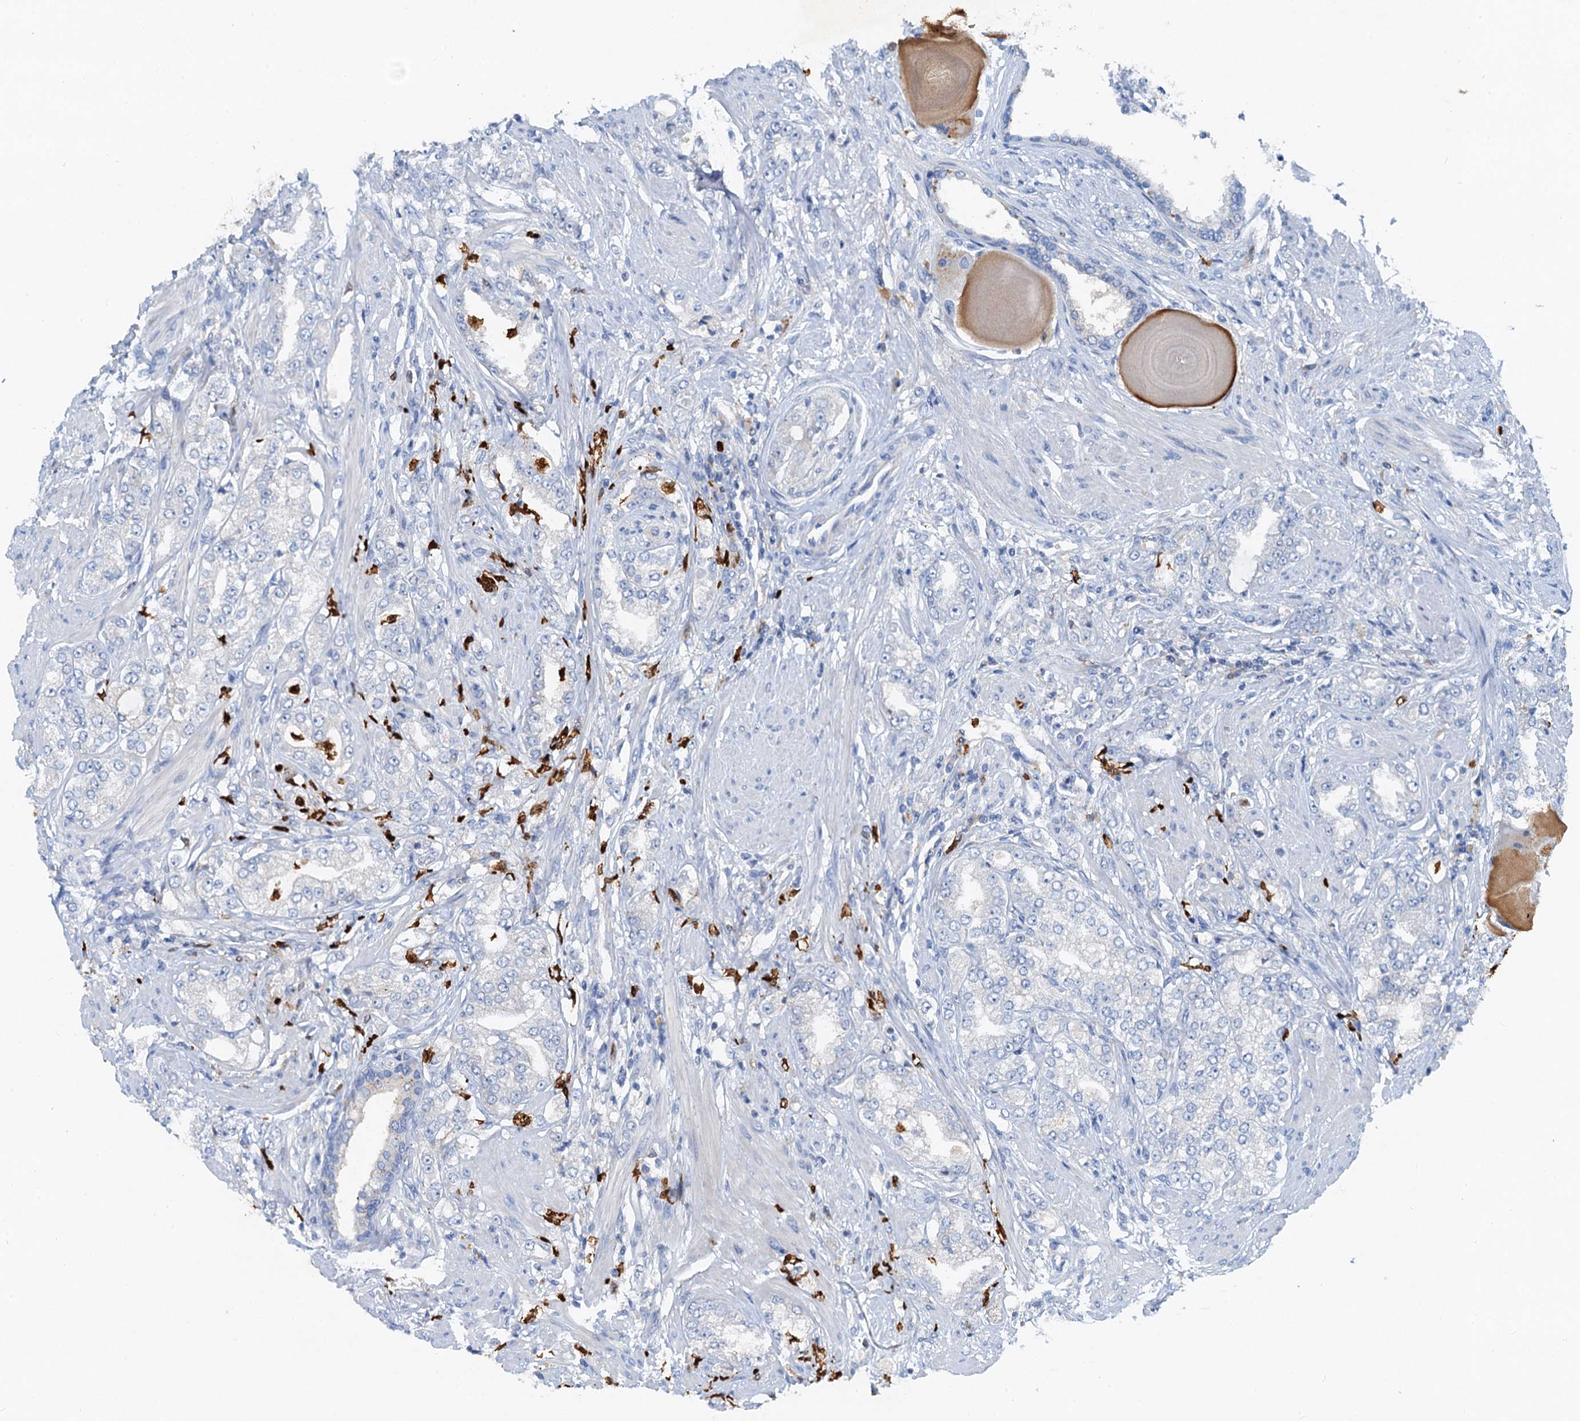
{"staining": {"intensity": "negative", "quantity": "none", "location": "none"}, "tissue": "prostate cancer", "cell_type": "Tumor cells", "image_type": "cancer", "snomed": [{"axis": "morphology", "description": "Adenocarcinoma, High grade"}, {"axis": "topography", "description": "Prostate"}], "caption": "An IHC histopathology image of prostate cancer (high-grade adenocarcinoma) is shown. There is no staining in tumor cells of prostate cancer (high-grade adenocarcinoma).", "gene": "OTOA", "patient": {"sex": "male", "age": 64}}